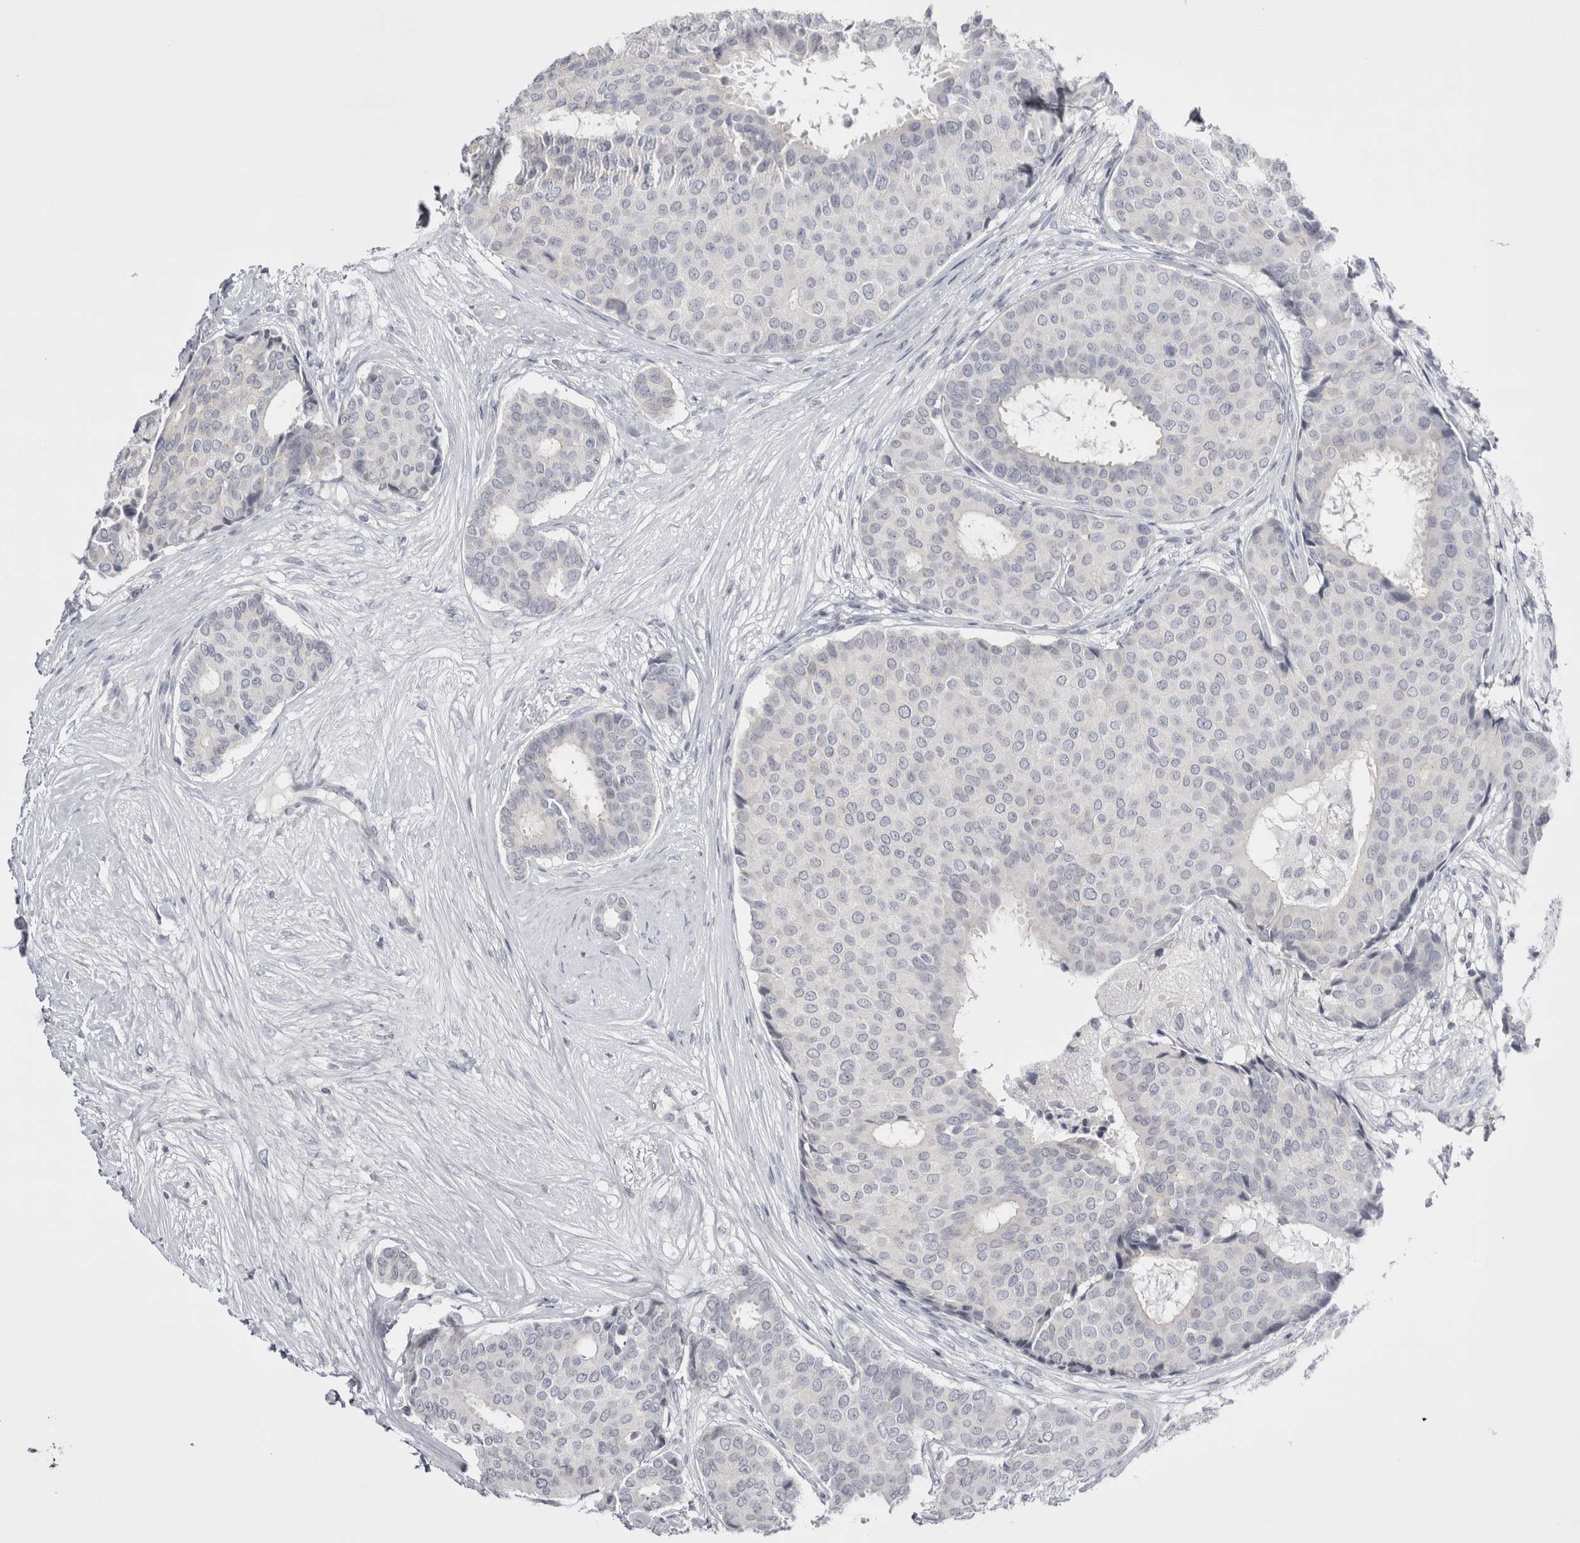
{"staining": {"intensity": "negative", "quantity": "none", "location": "none"}, "tissue": "breast cancer", "cell_type": "Tumor cells", "image_type": "cancer", "snomed": [{"axis": "morphology", "description": "Duct carcinoma"}, {"axis": "topography", "description": "Breast"}], "caption": "Tumor cells show no significant positivity in breast cancer (infiltrating ductal carcinoma).", "gene": "FNDC8", "patient": {"sex": "female", "age": 75}}